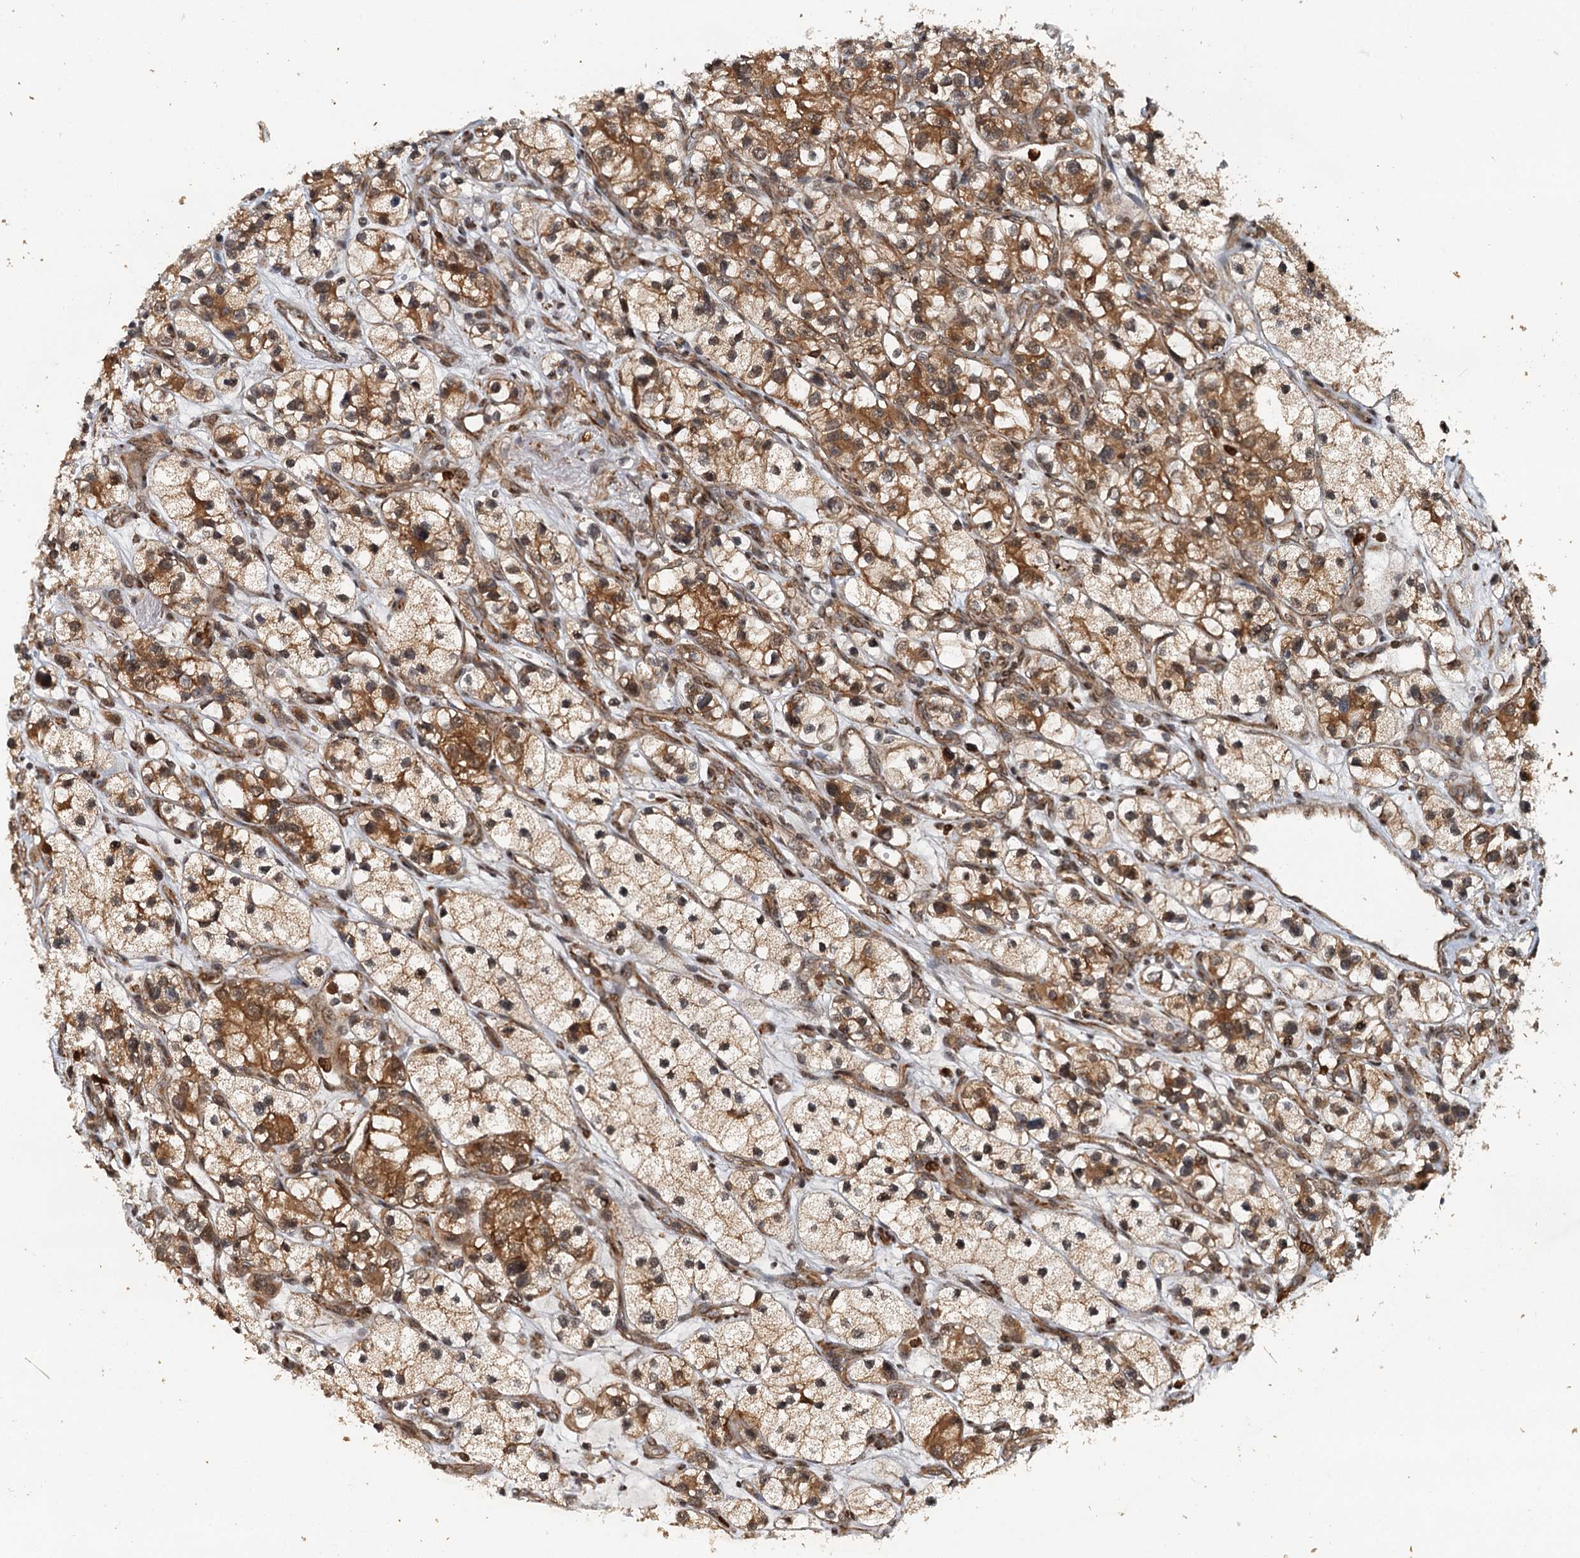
{"staining": {"intensity": "strong", "quantity": "25%-75%", "location": "cytoplasmic/membranous"}, "tissue": "renal cancer", "cell_type": "Tumor cells", "image_type": "cancer", "snomed": [{"axis": "morphology", "description": "Adenocarcinoma, NOS"}, {"axis": "topography", "description": "Kidney"}], "caption": "The histopathology image reveals immunohistochemical staining of renal cancer. There is strong cytoplasmic/membranous positivity is appreciated in approximately 25%-75% of tumor cells. (DAB IHC with brightfield microscopy, high magnification).", "gene": "STUB1", "patient": {"sex": "female", "age": 57}}